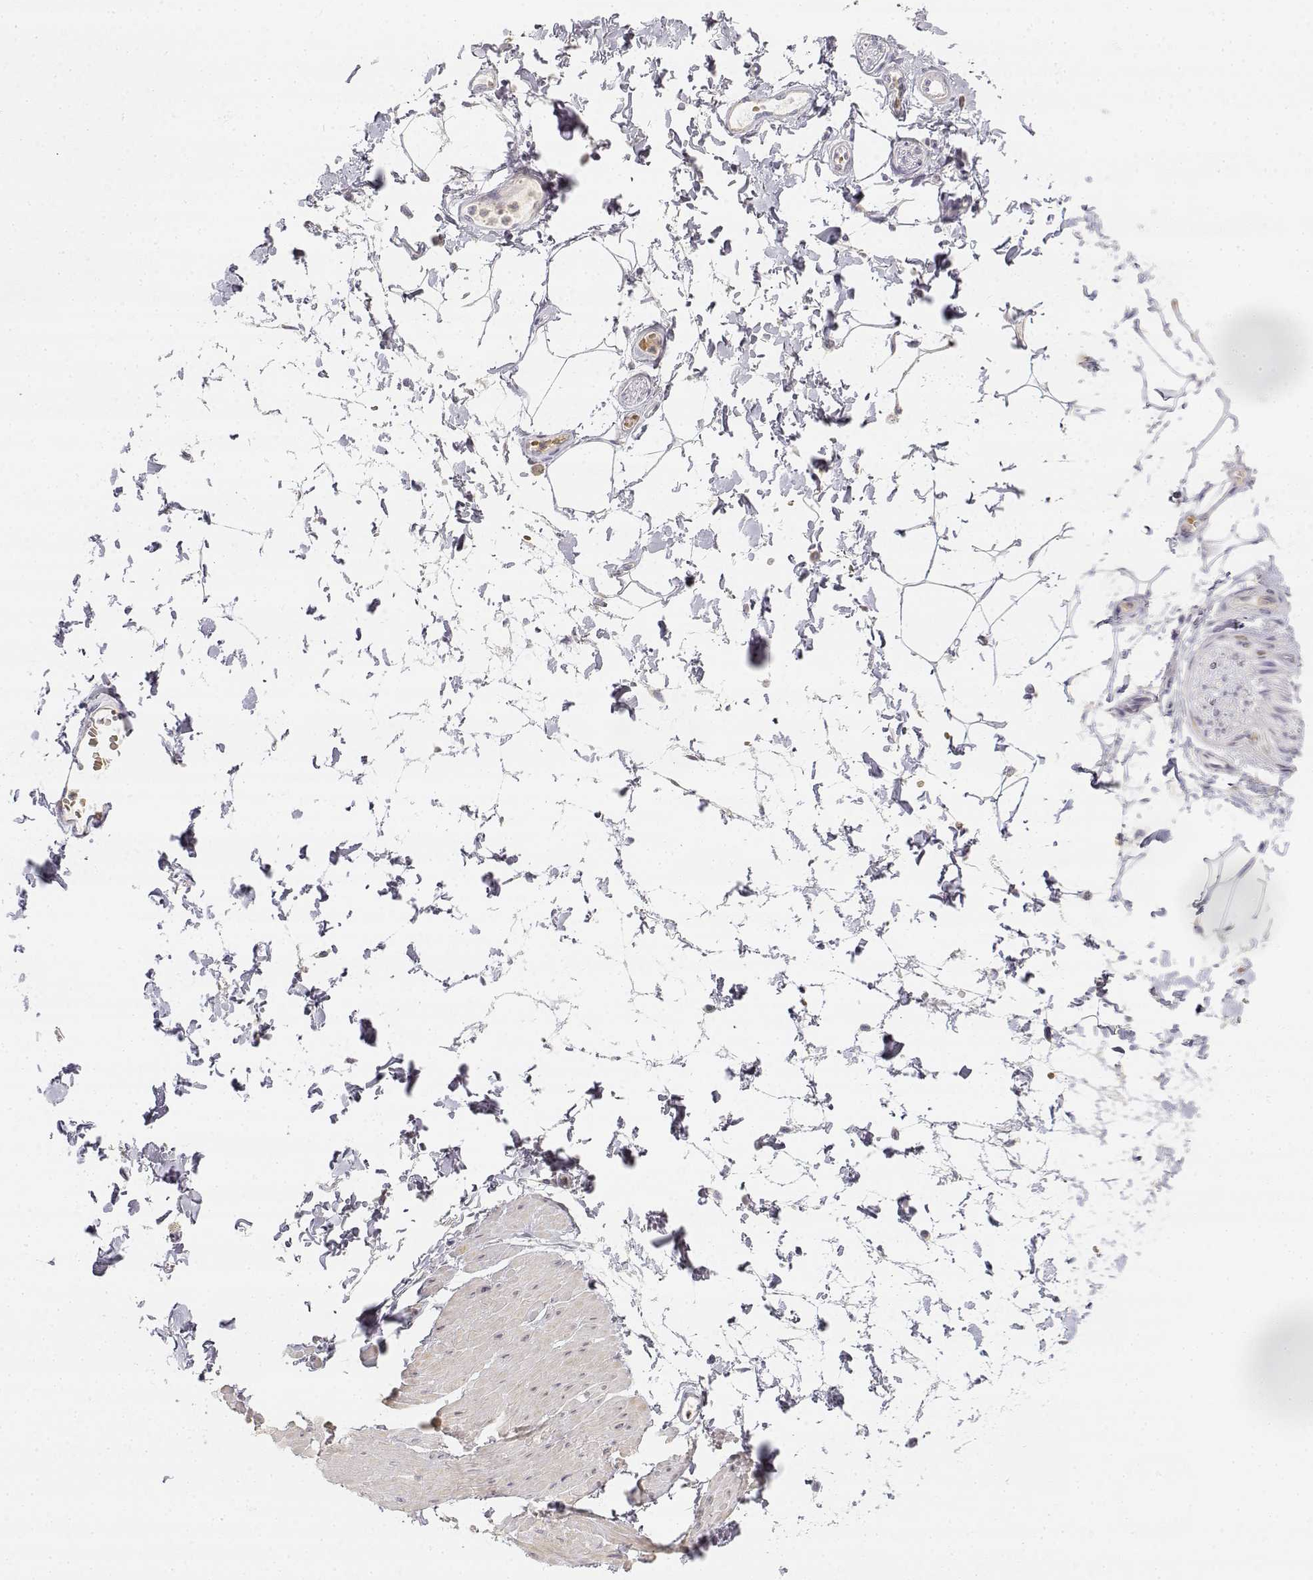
{"staining": {"intensity": "negative", "quantity": "none", "location": "none"}, "tissue": "adipose tissue", "cell_type": "Adipocytes", "image_type": "normal", "snomed": [{"axis": "morphology", "description": "Normal tissue, NOS"}, {"axis": "topography", "description": "Smooth muscle"}, {"axis": "topography", "description": "Peripheral nerve tissue"}], "caption": "DAB (3,3'-diaminobenzidine) immunohistochemical staining of normal human adipose tissue displays no significant expression in adipocytes.", "gene": "GLIPR1L2", "patient": {"sex": "male", "age": 58}}